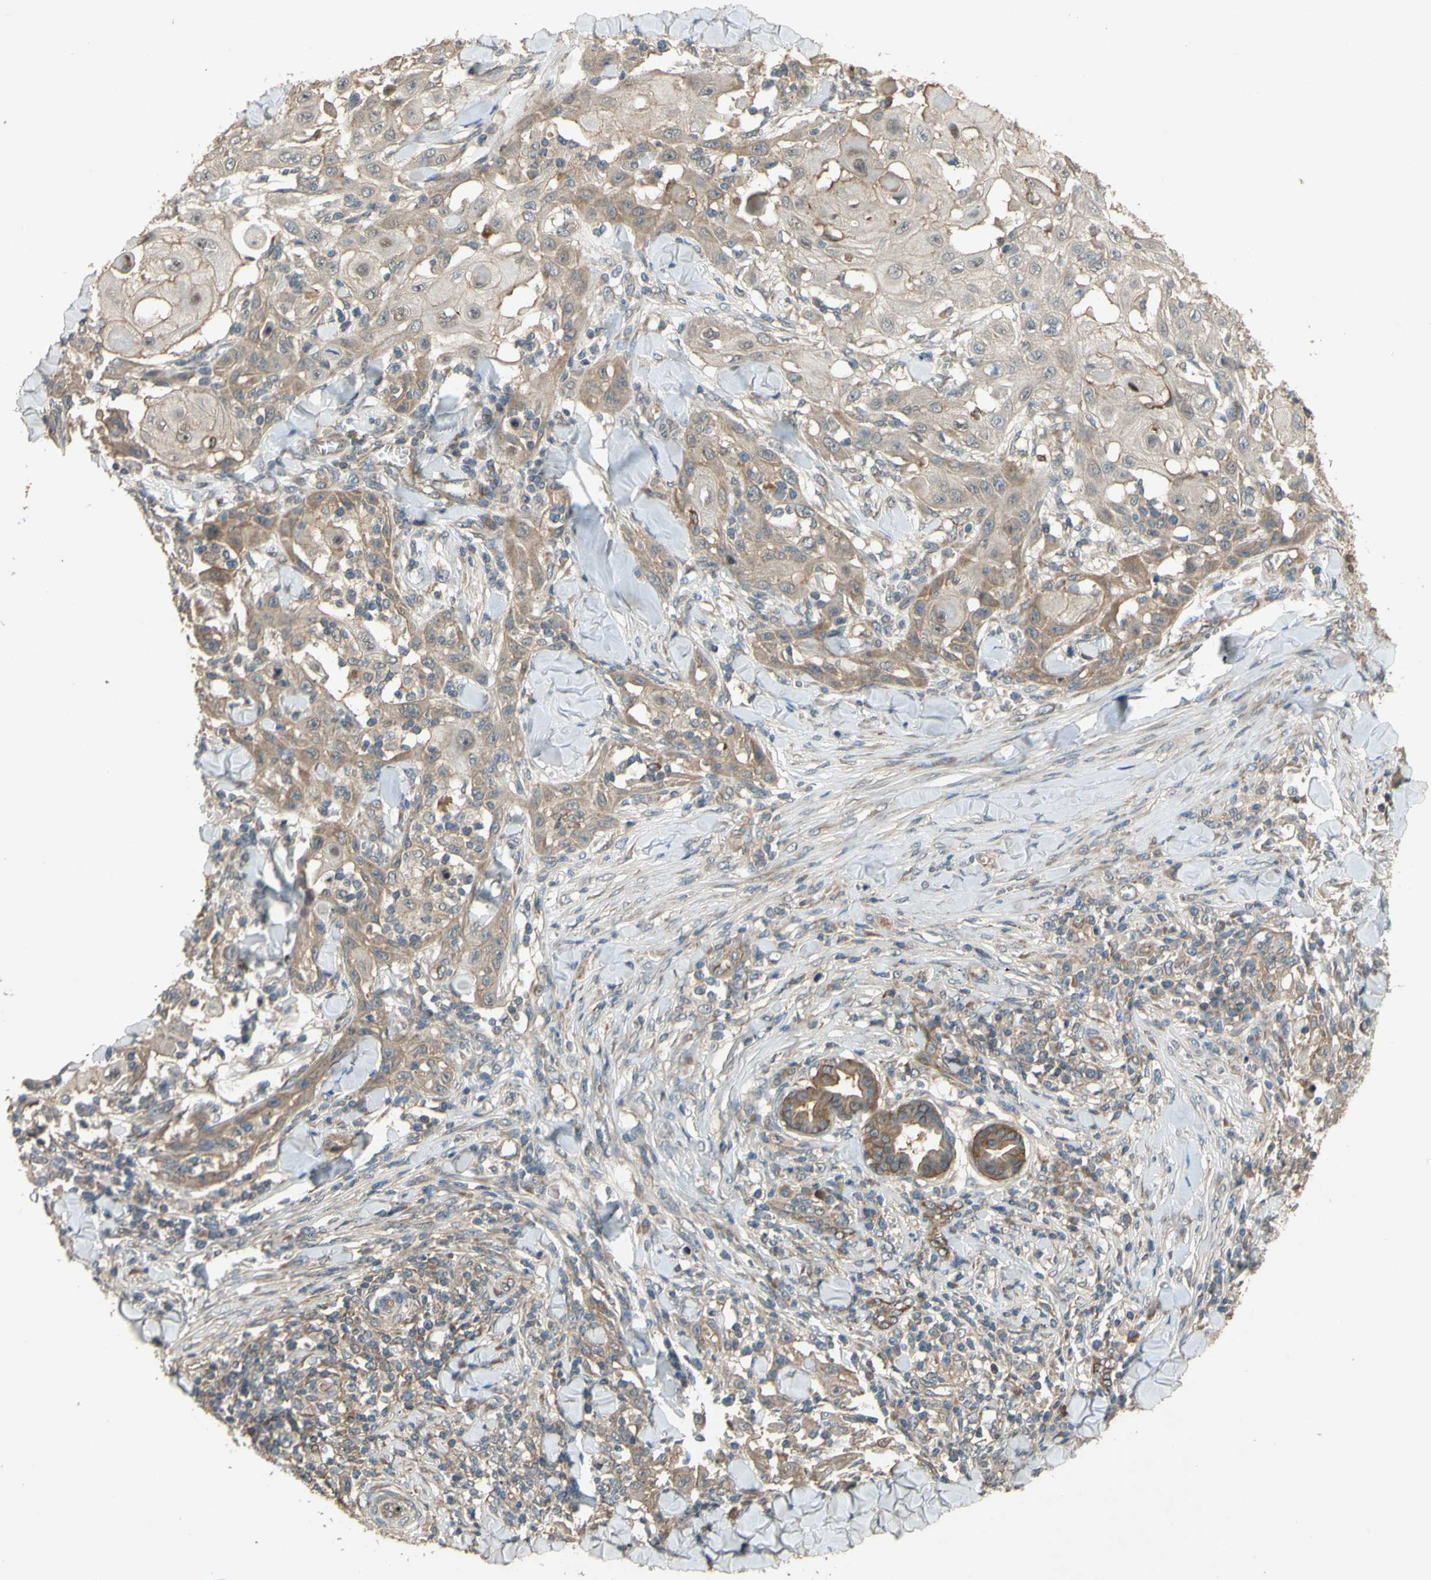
{"staining": {"intensity": "moderate", "quantity": ">75%", "location": "cytoplasmic/membranous"}, "tissue": "skin cancer", "cell_type": "Tumor cells", "image_type": "cancer", "snomed": [{"axis": "morphology", "description": "Squamous cell carcinoma, NOS"}, {"axis": "topography", "description": "Skin"}], "caption": "This image exhibits skin squamous cell carcinoma stained with immunohistochemistry to label a protein in brown. The cytoplasmic/membranous of tumor cells show moderate positivity for the protein. Nuclei are counter-stained blue.", "gene": "SHROOM4", "patient": {"sex": "male", "age": 24}}